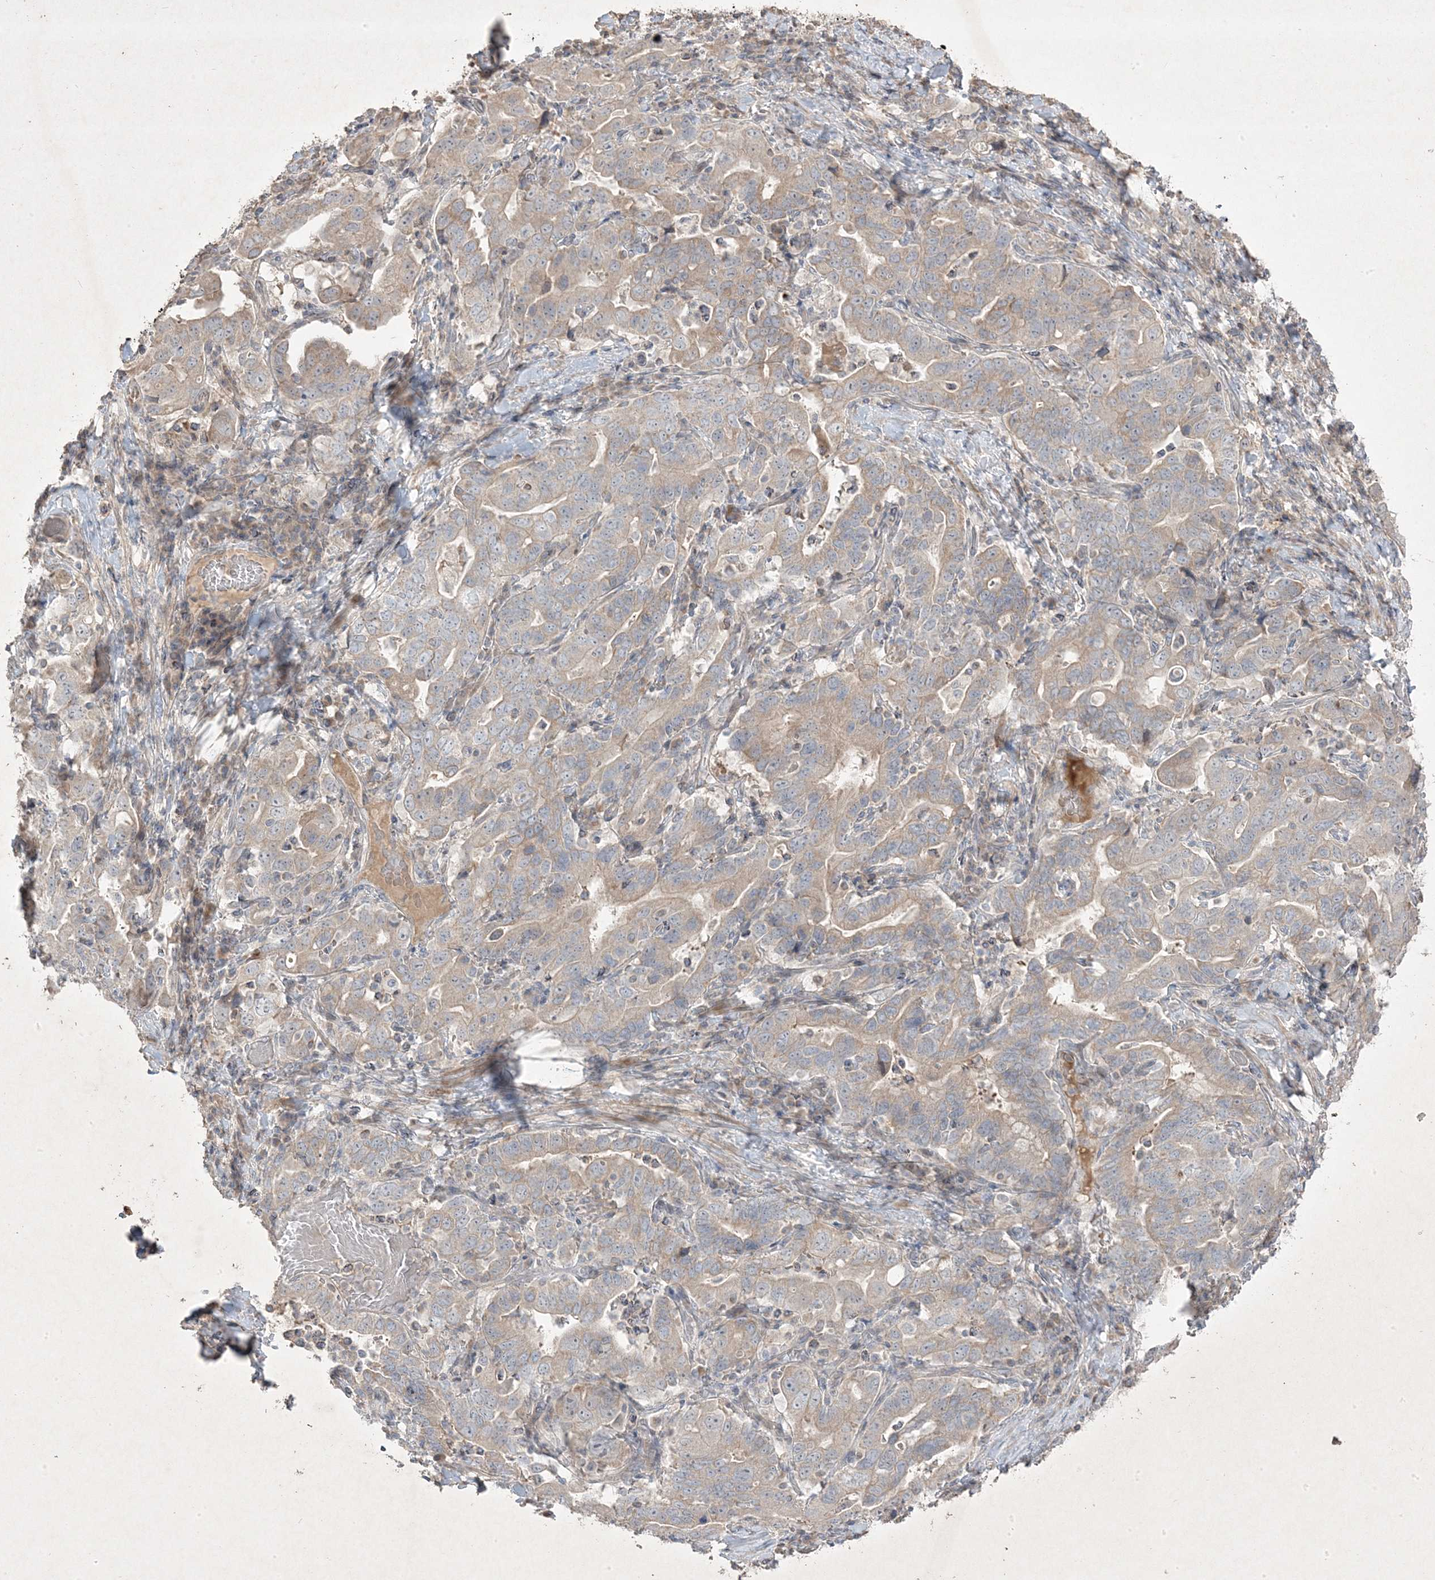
{"staining": {"intensity": "weak", "quantity": "<25%", "location": "cytoplasmic/membranous"}, "tissue": "stomach cancer", "cell_type": "Tumor cells", "image_type": "cancer", "snomed": [{"axis": "morphology", "description": "Adenocarcinoma, NOS"}, {"axis": "topography", "description": "Stomach, upper"}], "caption": "Histopathology image shows no protein staining in tumor cells of stomach cancer tissue.", "gene": "RGL4", "patient": {"sex": "male", "age": 62}}